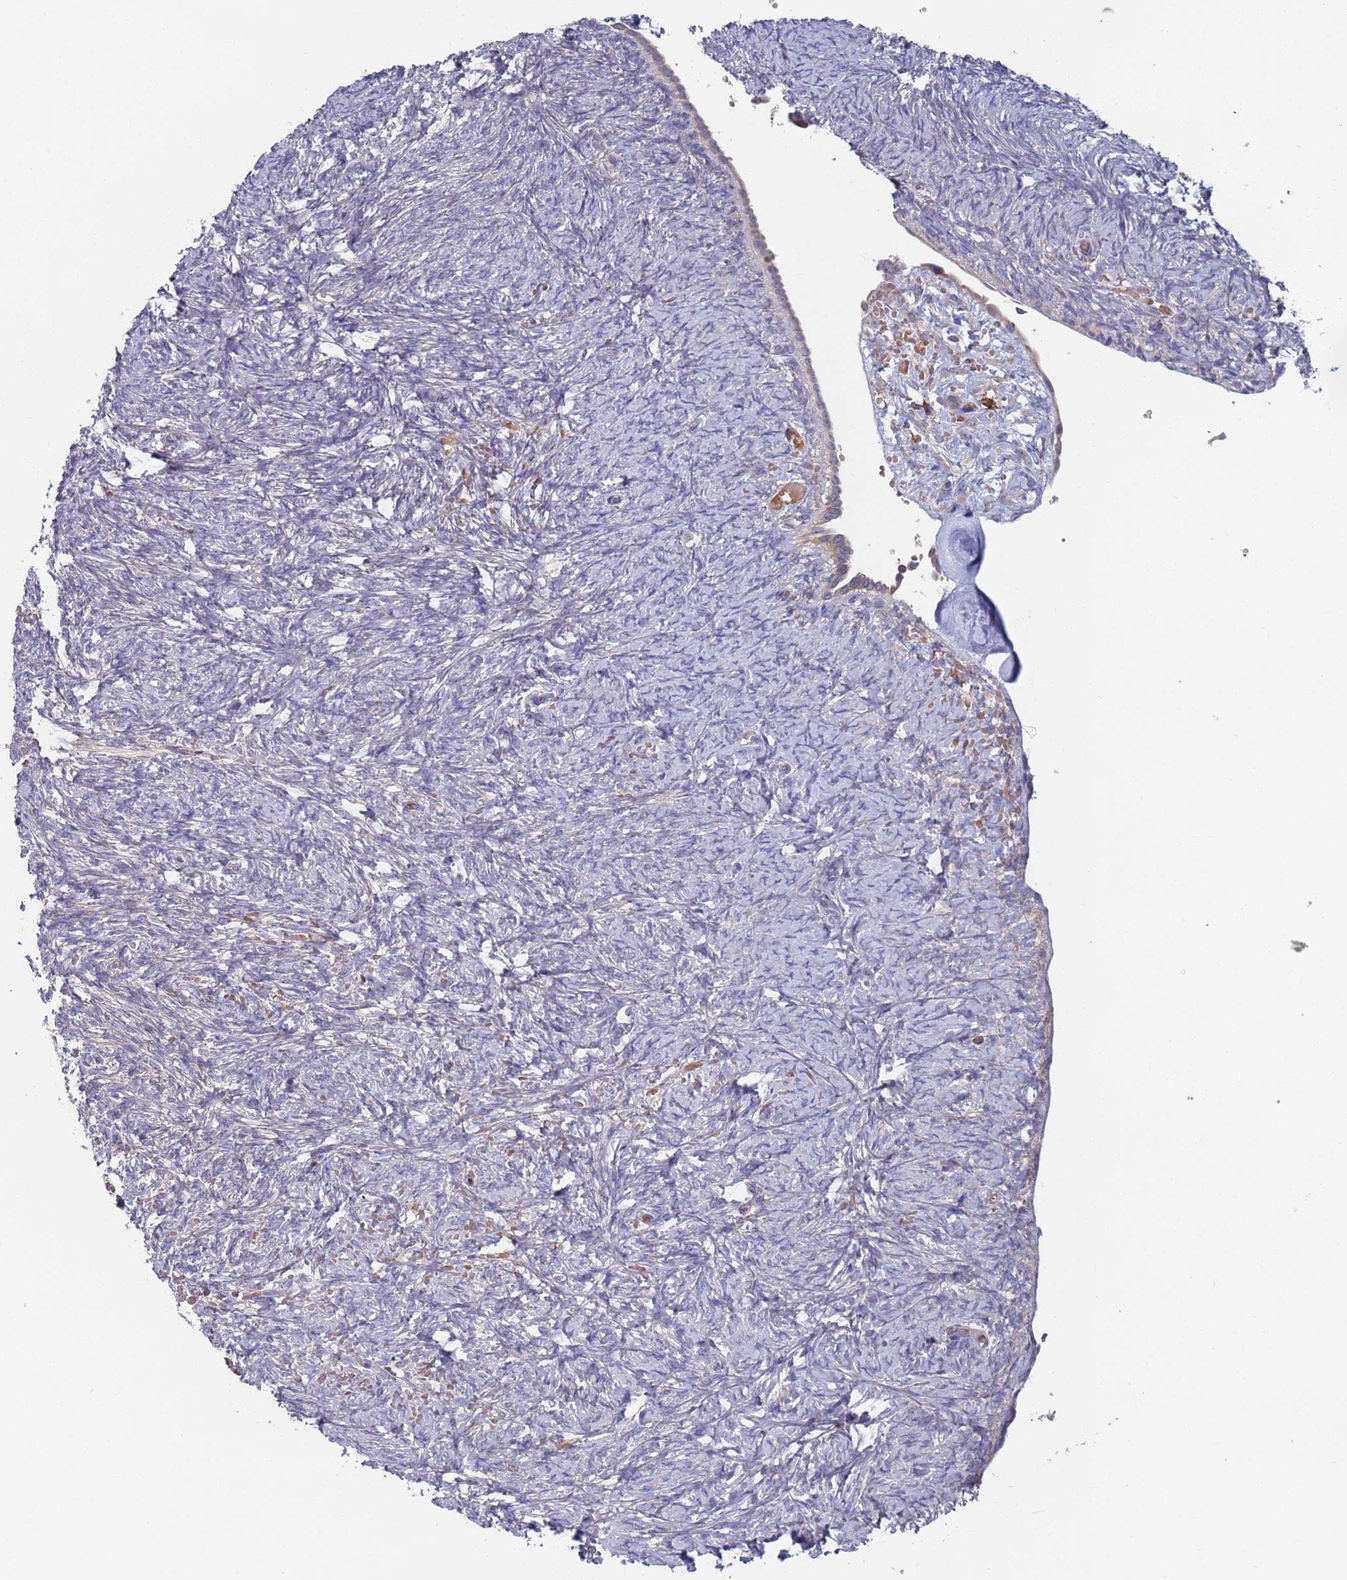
{"staining": {"intensity": "negative", "quantity": "none", "location": "none"}, "tissue": "ovary", "cell_type": "Ovarian stroma cells", "image_type": "normal", "snomed": [{"axis": "morphology", "description": "Normal tissue, NOS"}, {"axis": "topography", "description": "Ovary"}], "caption": "The image displays no staining of ovarian stroma cells in normal ovary. Brightfield microscopy of immunohistochemistry stained with DAB (brown) and hematoxylin (blue), captured at high magnification.", "gene": "MALRD1", "patient": {"sex": "female", "age": 41}}